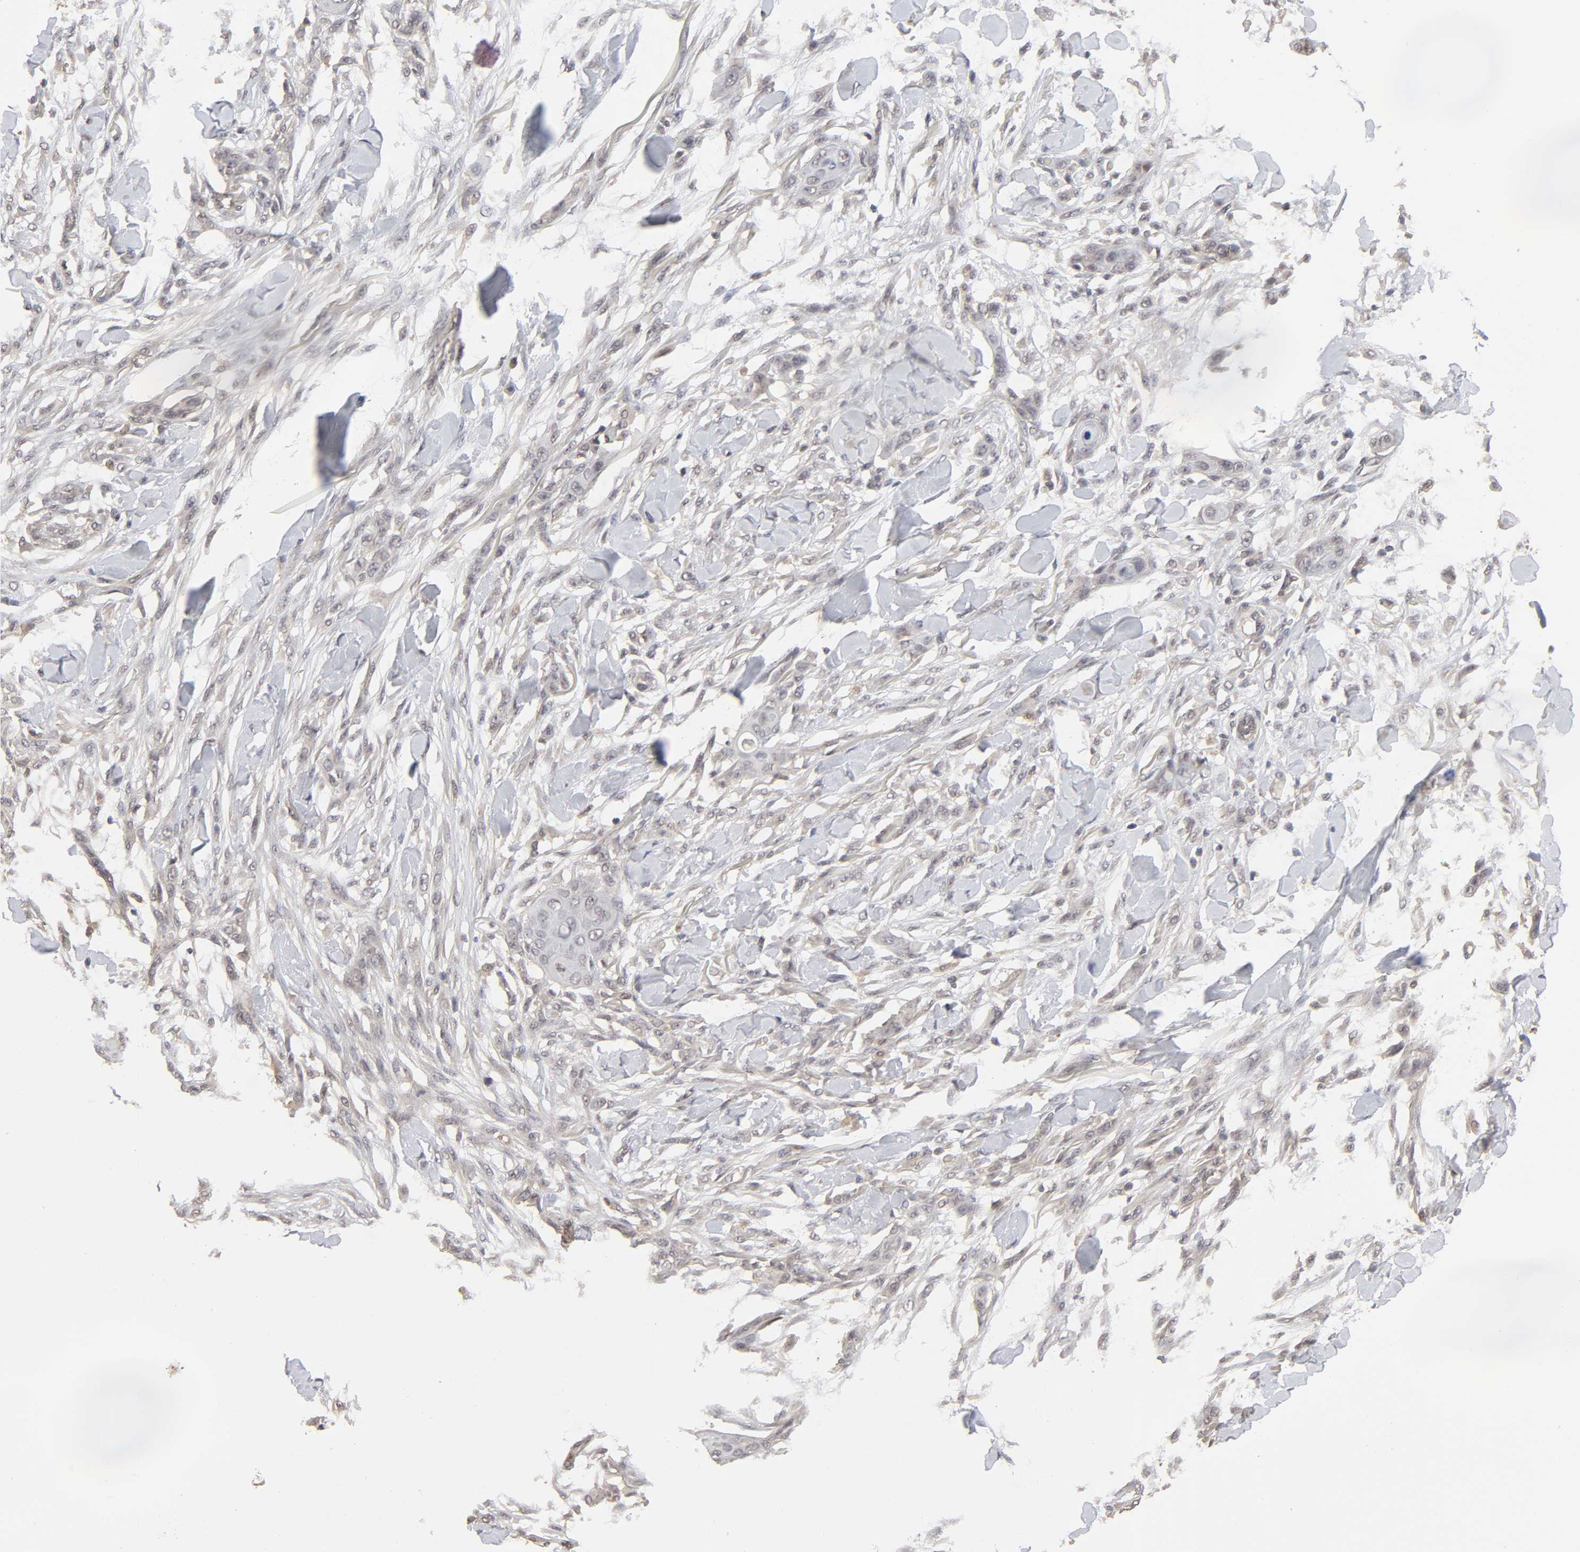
{"staining": {"intensity": "weak", "quantity": ">75%", "location": "cytoplasmic/membranous"}, "tissue": "skin cancer", "cell_type": "Tumor cells", "image_type": "cancer", "snomed": [{"axis": "morphology", "description": "Normal tissue, NOS"}, {"axis": "morphology", "description": "Squamous cell carcinoma, NOS"}, {"axis": "topography", "description": "Skin"}], "caption": "Protein analysis of skin squamous cell carcinoma tissue shows weak cytoplasmic/membranous expression in about >75% of tumor cells. (DAB (3,3'-diaminobenzidine) = brown stain, brightfield microscopy at high magnification).", "gene": "MAPK1", "patient": {"sex": "female", "age": 59}}